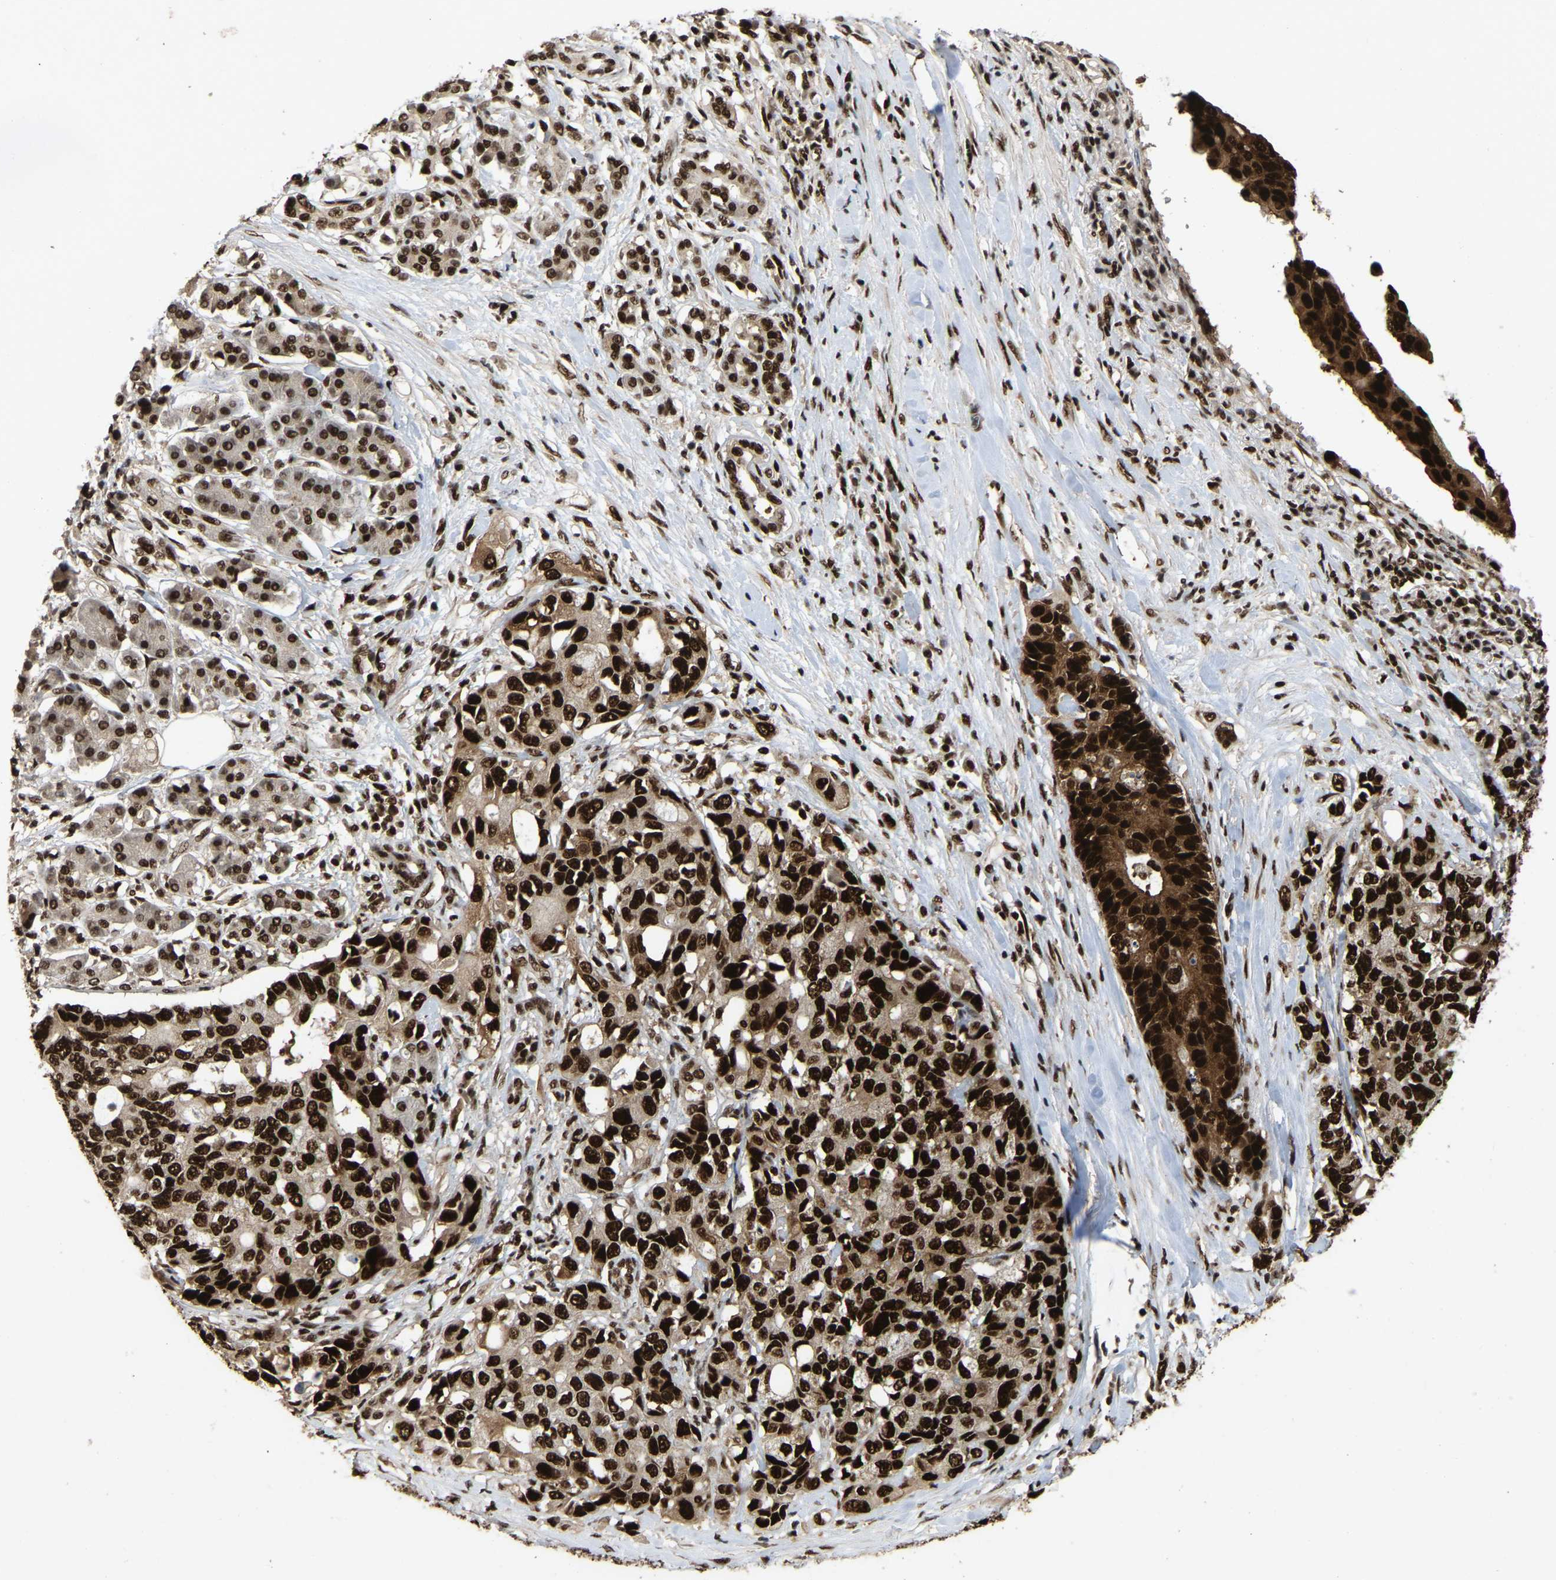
{"staining": {"intensity": "strong", "quantity": ">75%", "location": "nuclear"}, "tissue": "pancreatic cancer", "cell_type": "Tumor cells", "image_type": "cancer", "snomed": [{"axis": "morphology", "description": "Adenocarcinoma, NOS"}, {"axis": "topography", "description": "Pancreas"}], "caption": "Pancreatic adenocarcinoma tissue exhibits strong nuclear staining in about >75% of tumor cells, visualized by immunohistochemistry.", "gene": "TBL1XR1", "patient": {"sex": "female", "age": 56}}